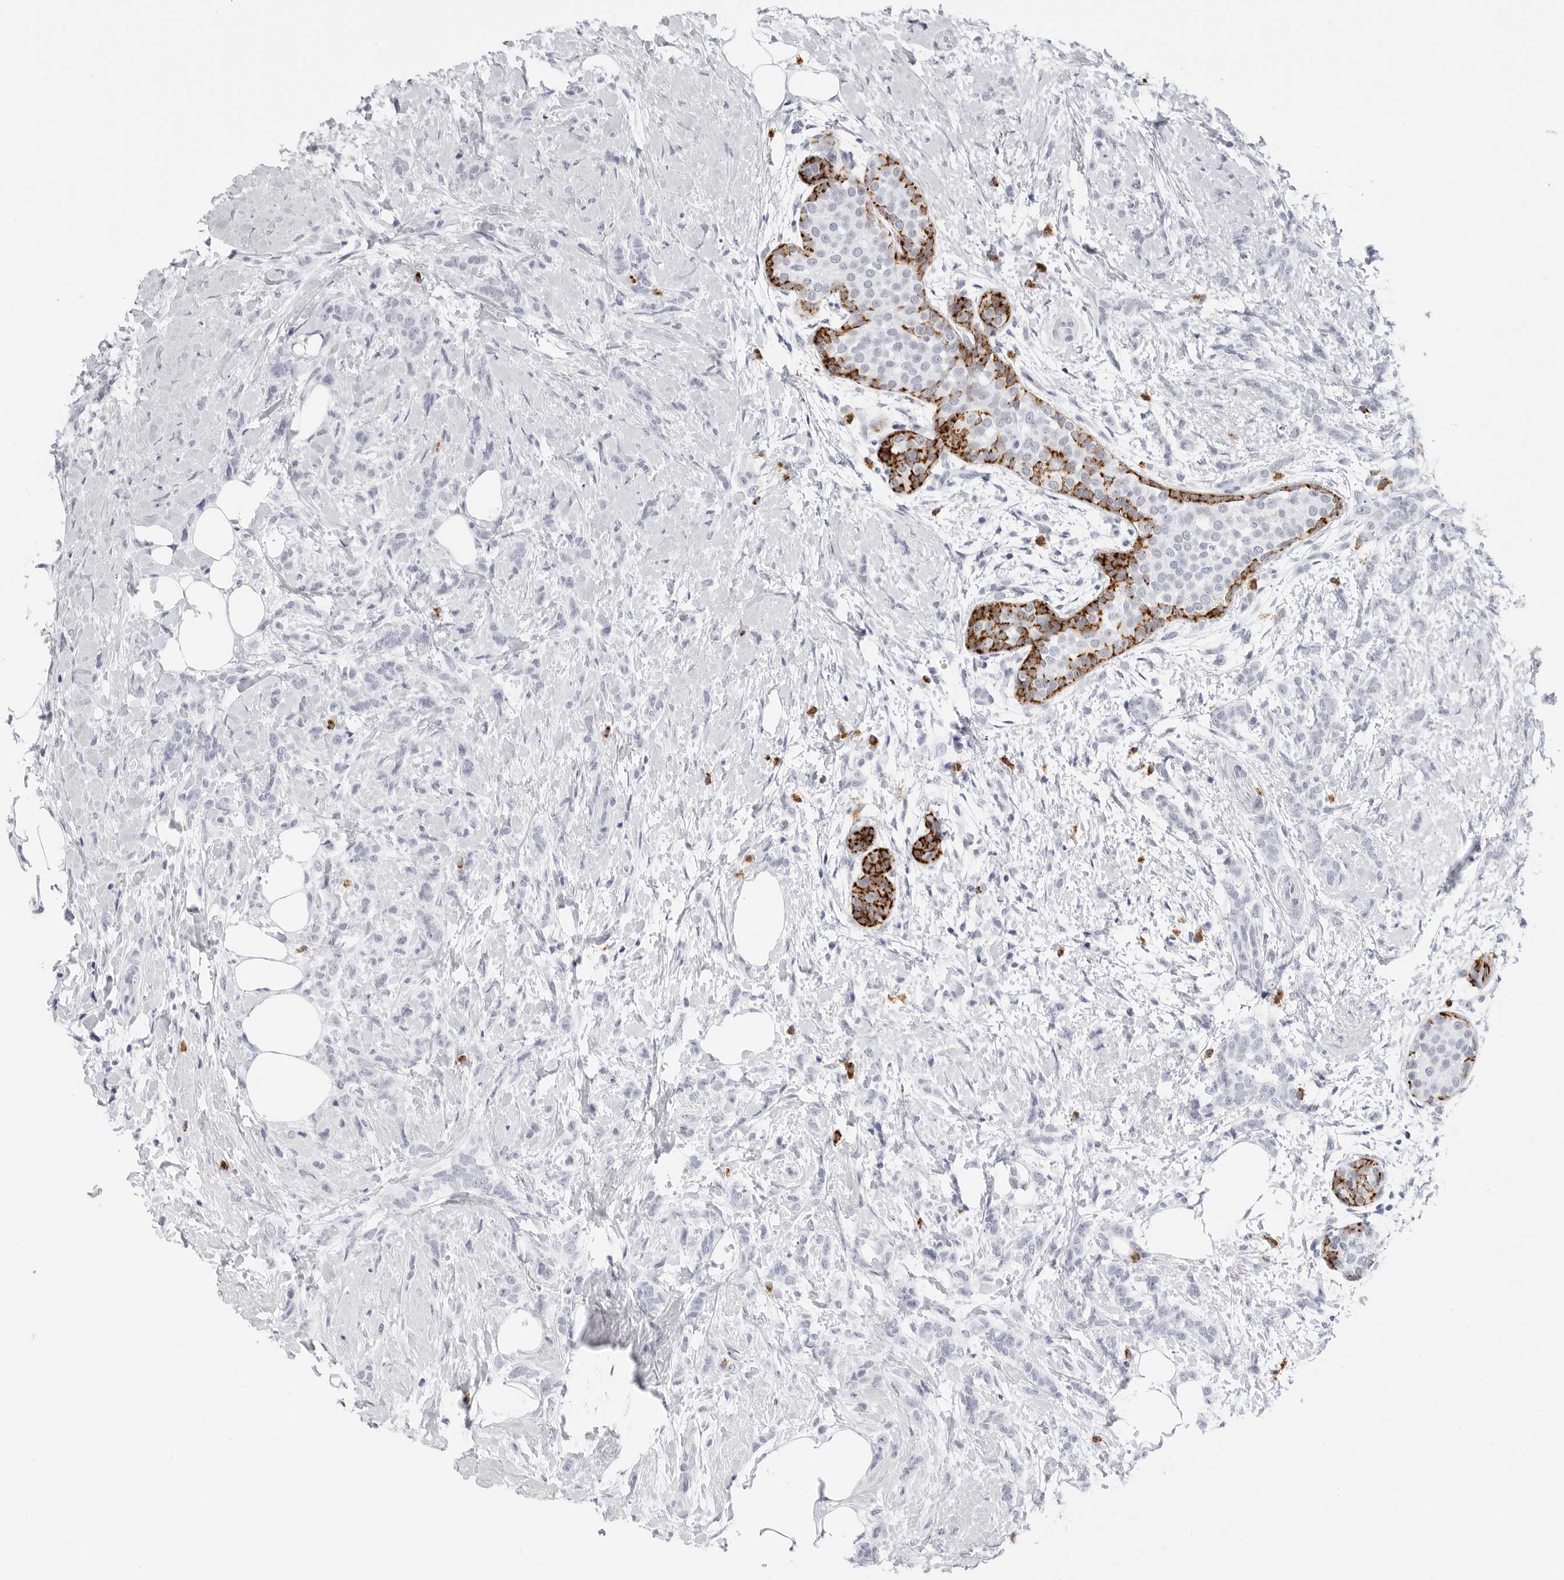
{"staining": {"intensity": "negative", "quantity": "none", "location": "none"}, "tissue": "breast cancer", "cell_type": "Tumor cells", "image_type": "cancer", "snomed": [{"axis": "morphology", "description": "Lobular carcinoma, in situ"}, {"axis": "morphology", "description": "Lobular carcinoma"}, {"axis": "topography", "description": "Breast"}], "caption": "Protein analysis of breast cancer (lobular carcinoma) shows no significant positivity in tumor cells.", "gene": "HSPB7", "patient": {"sex": "female", "age": 41}}